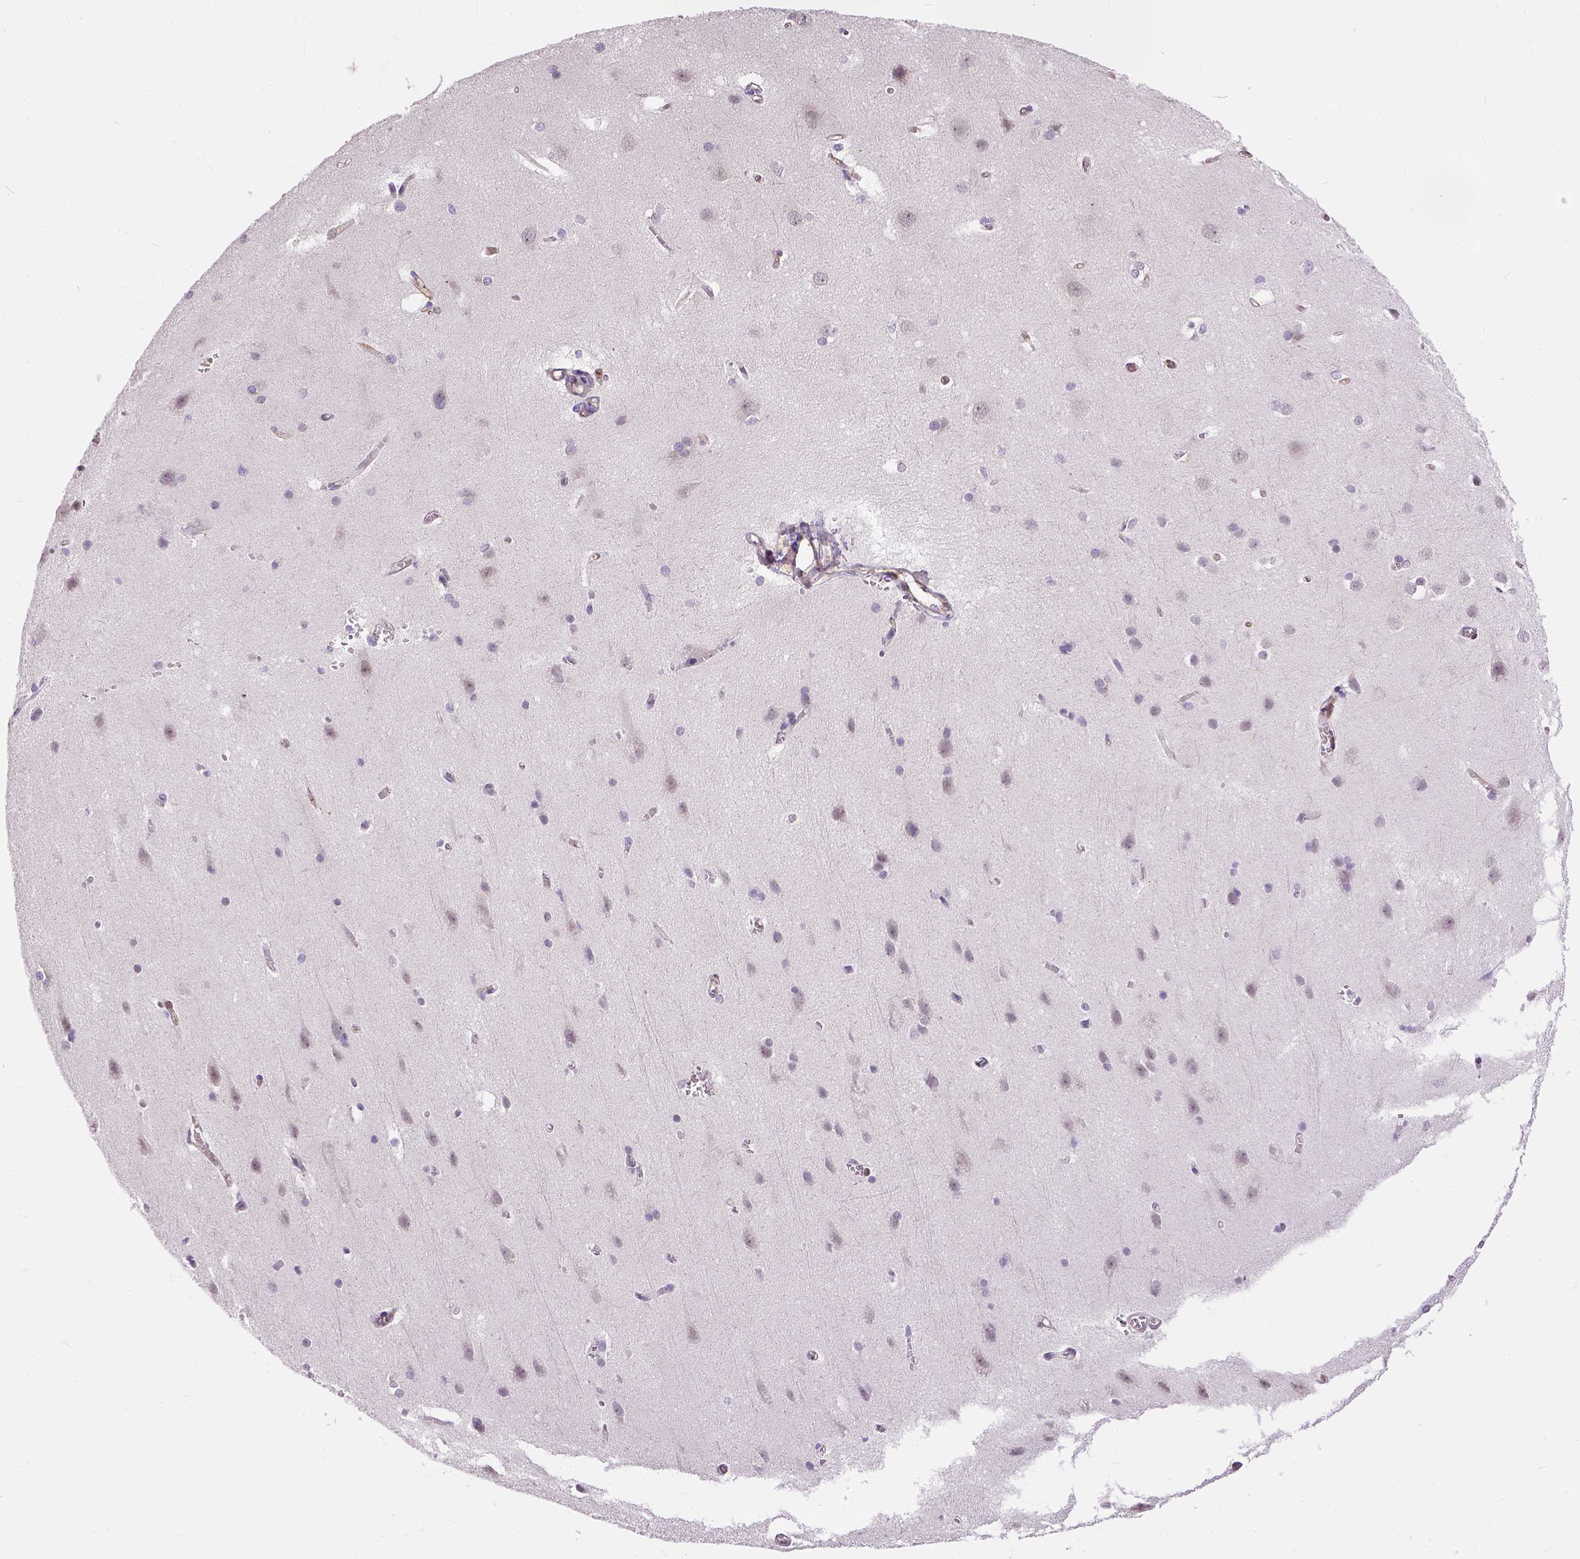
{"staining": {"intensity": "strong", "quantity": ">75%", "location": "cytoplasmic/membranous"}, "tissue": "cerebral cortex", "cell_type": "Endothelial cells", "image_type": "normal", "snomed": [{"axis": "morphology", "description": "Normal tissue, NOS"}, {"axis": "topography", "description": "Cerebral cortex"}], "caption": "Endothelial cells display high levels of strong cytoplasmic/membranous positivity in about >75% of cells in unremarkable human cerebral cortex.", "gene": "KAZN", "patient": {"sex": "male", "age": 37}}